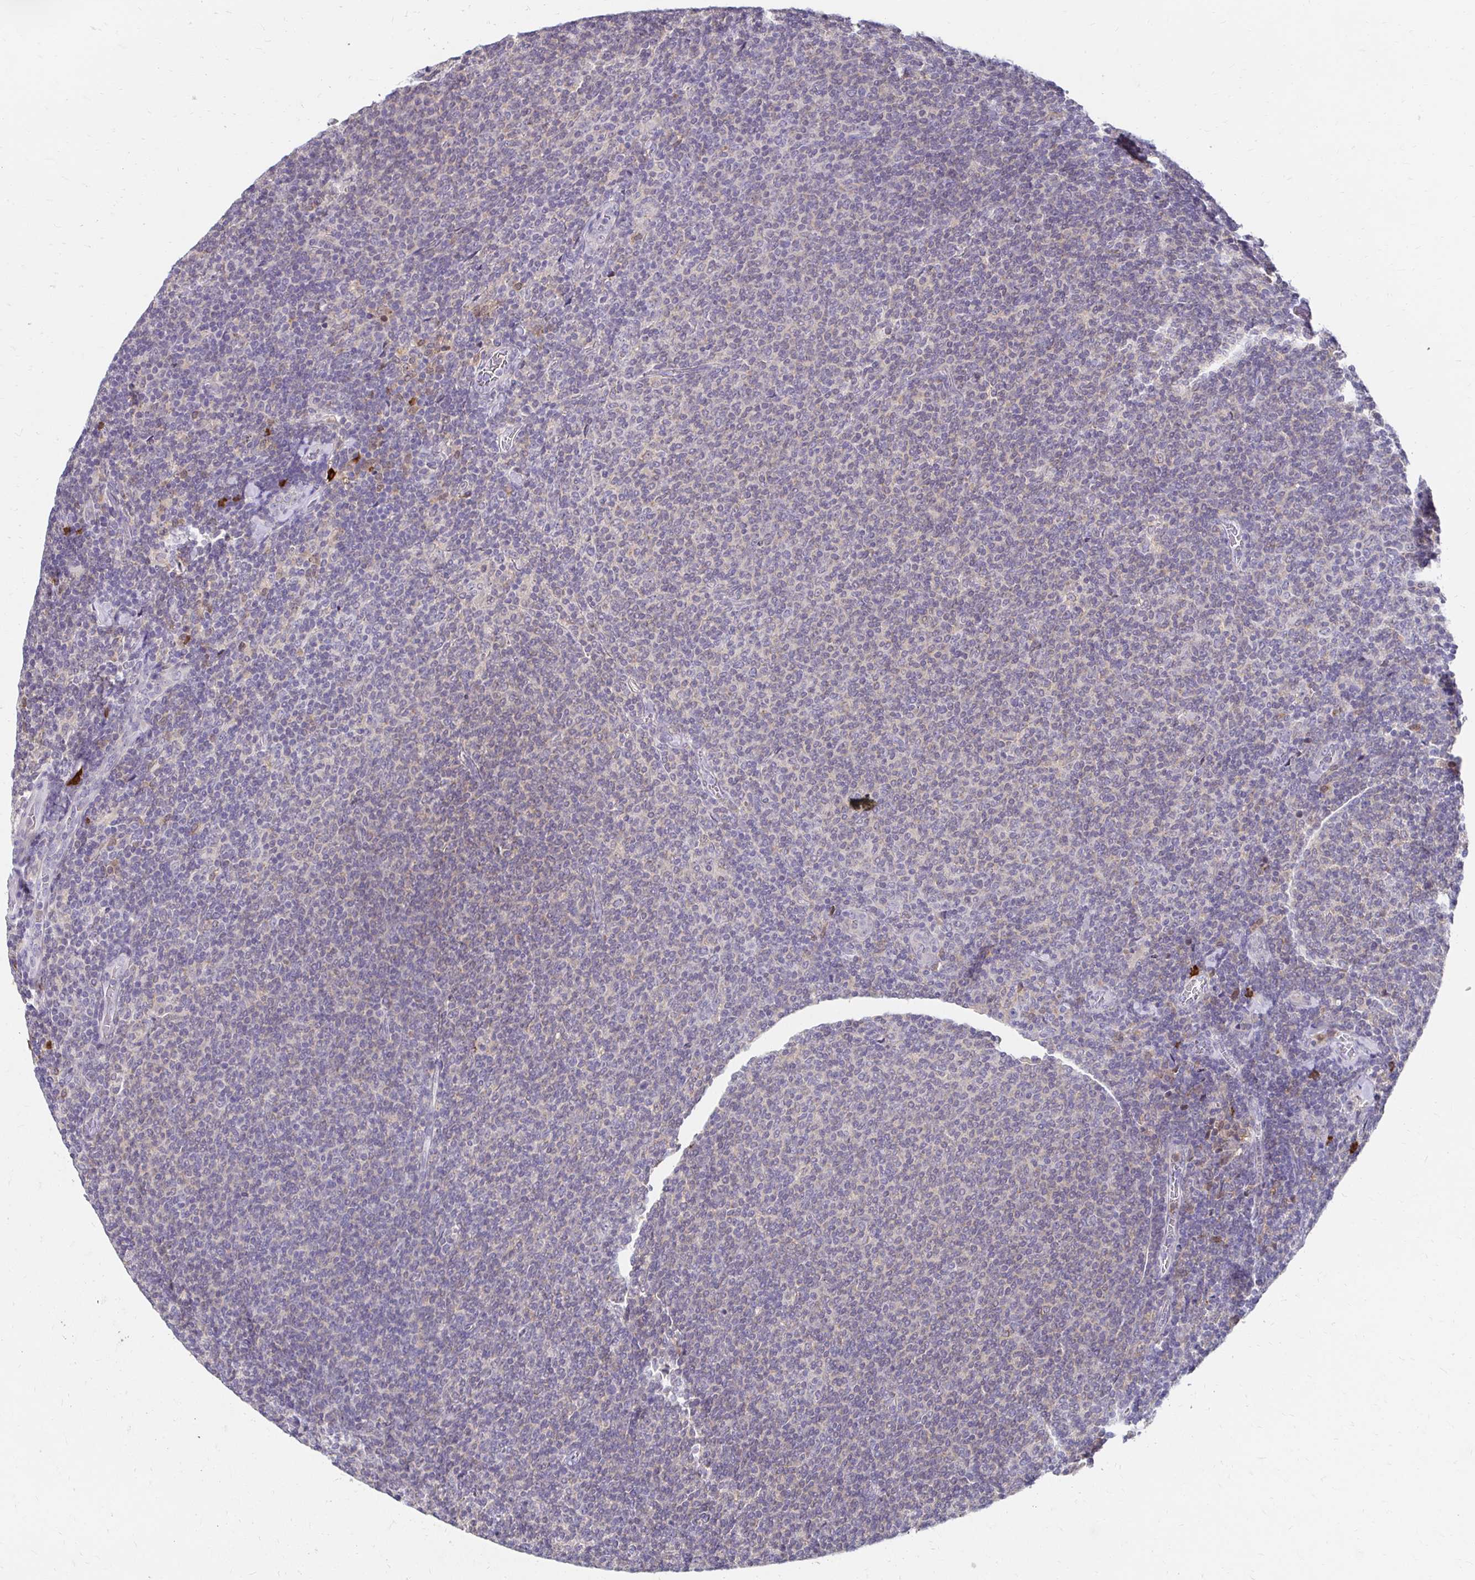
{"staining": {"intensity": "negative", "quantity": "none", "location": "none"}, "tissue": "lymphoma", "cell_type": "Tumor cells", "image_type": "cancer", "snomed": [{"axis": "morphology", "description": "Malignant lymphoma, non-Hodgkin's type, Low grade"}, {"axis": "topography", "description": "Lymph node"}], "caption": "Immunohistochemistry (IHC) photomicrograph of lymphoma stained for a protein (brown), which exhibits no staining in tumor cells. Nuclei are stained in blue.", "gene": "GK2", "patient": {"sex": "male", "age": 52}}